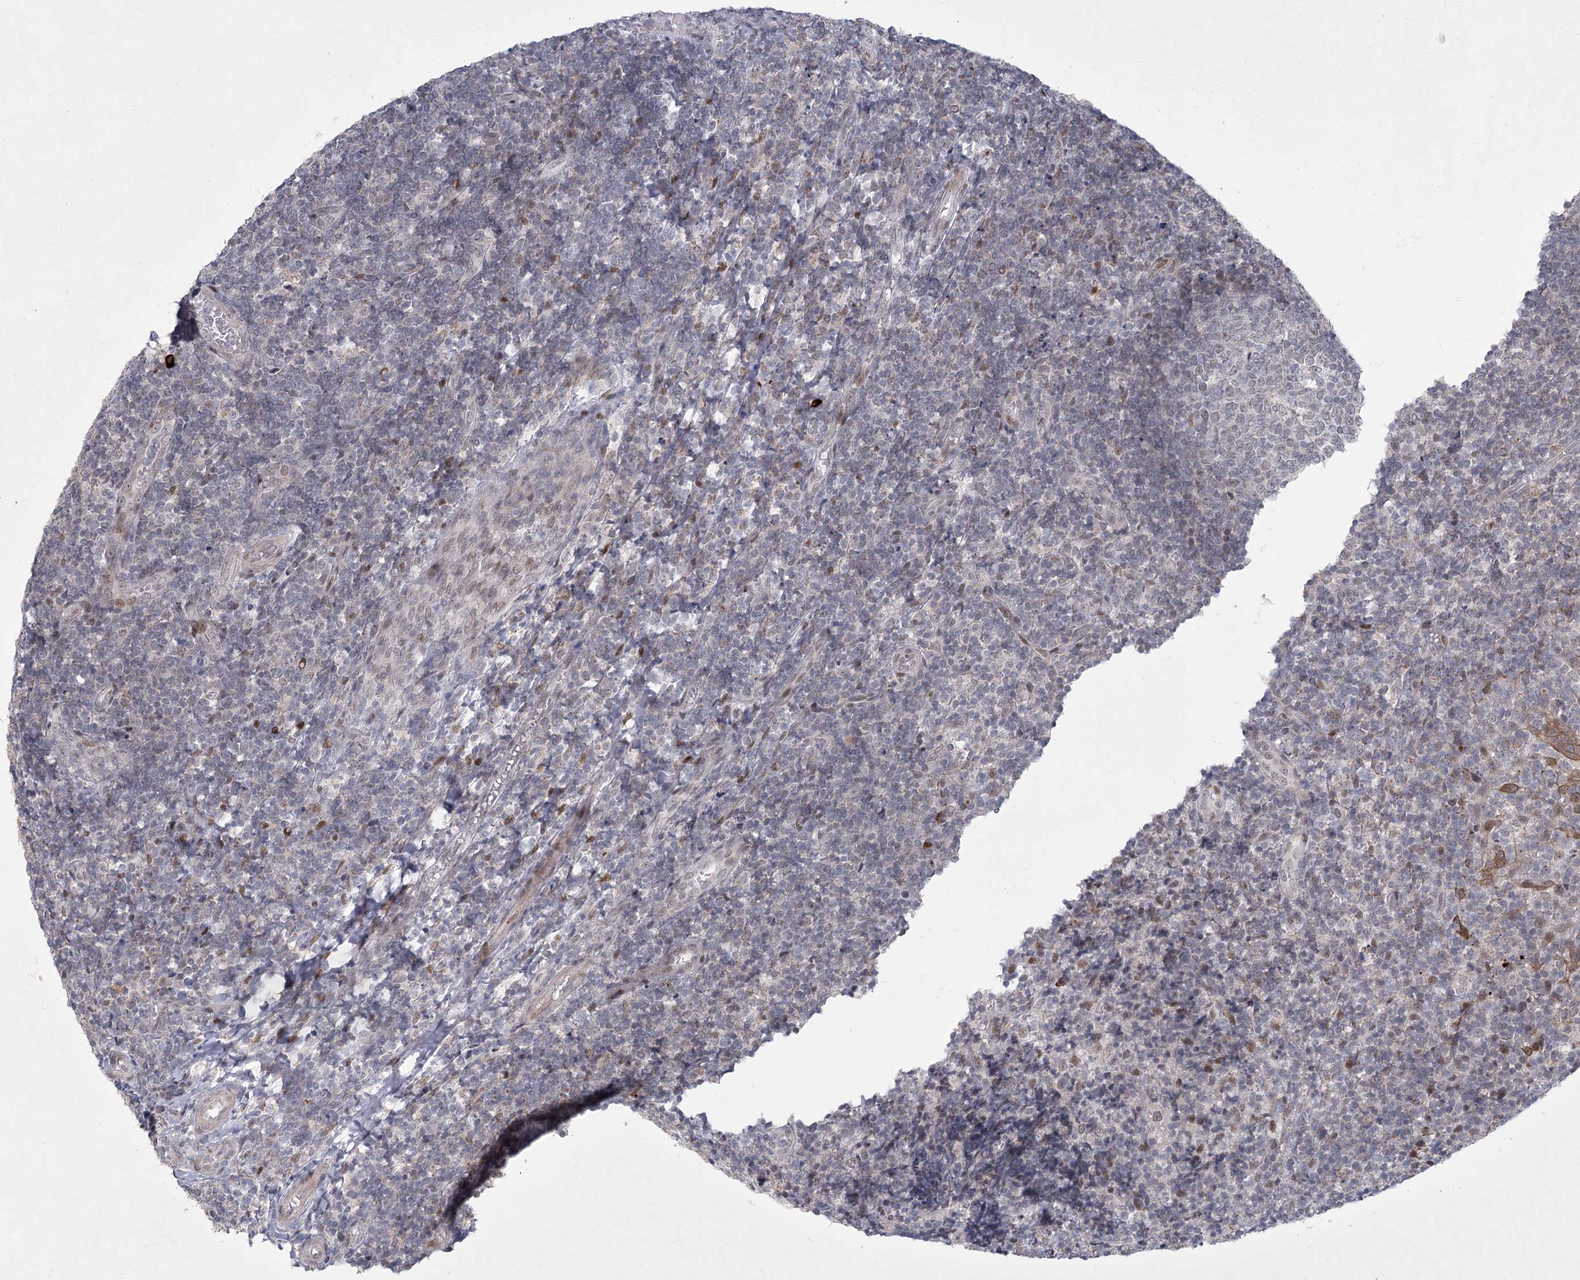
{"staining": {"intensity": "negative", "quantity": "none", "location": "none"}, "tissue": "tonsil", "cell_type": "Germinal center cells", "image_type": "normal", "snomed": [{"axis": "morphology", "description": "Normal tissue, NOS"}, {"axis": "topography", "description": "Tonsil"}], "caption": "This is a photomicrograph of immunohistochemistry (IHC) staining of unremarkable tonsil, which shows no expression in germinal center cells. (DAB (3,3'-diaminobenzidine) immunohistochemistry visualized using brightfield microscopy, high magnification).", "gene": "CIB4", "patient": {"sex": "female", "age": 19}}